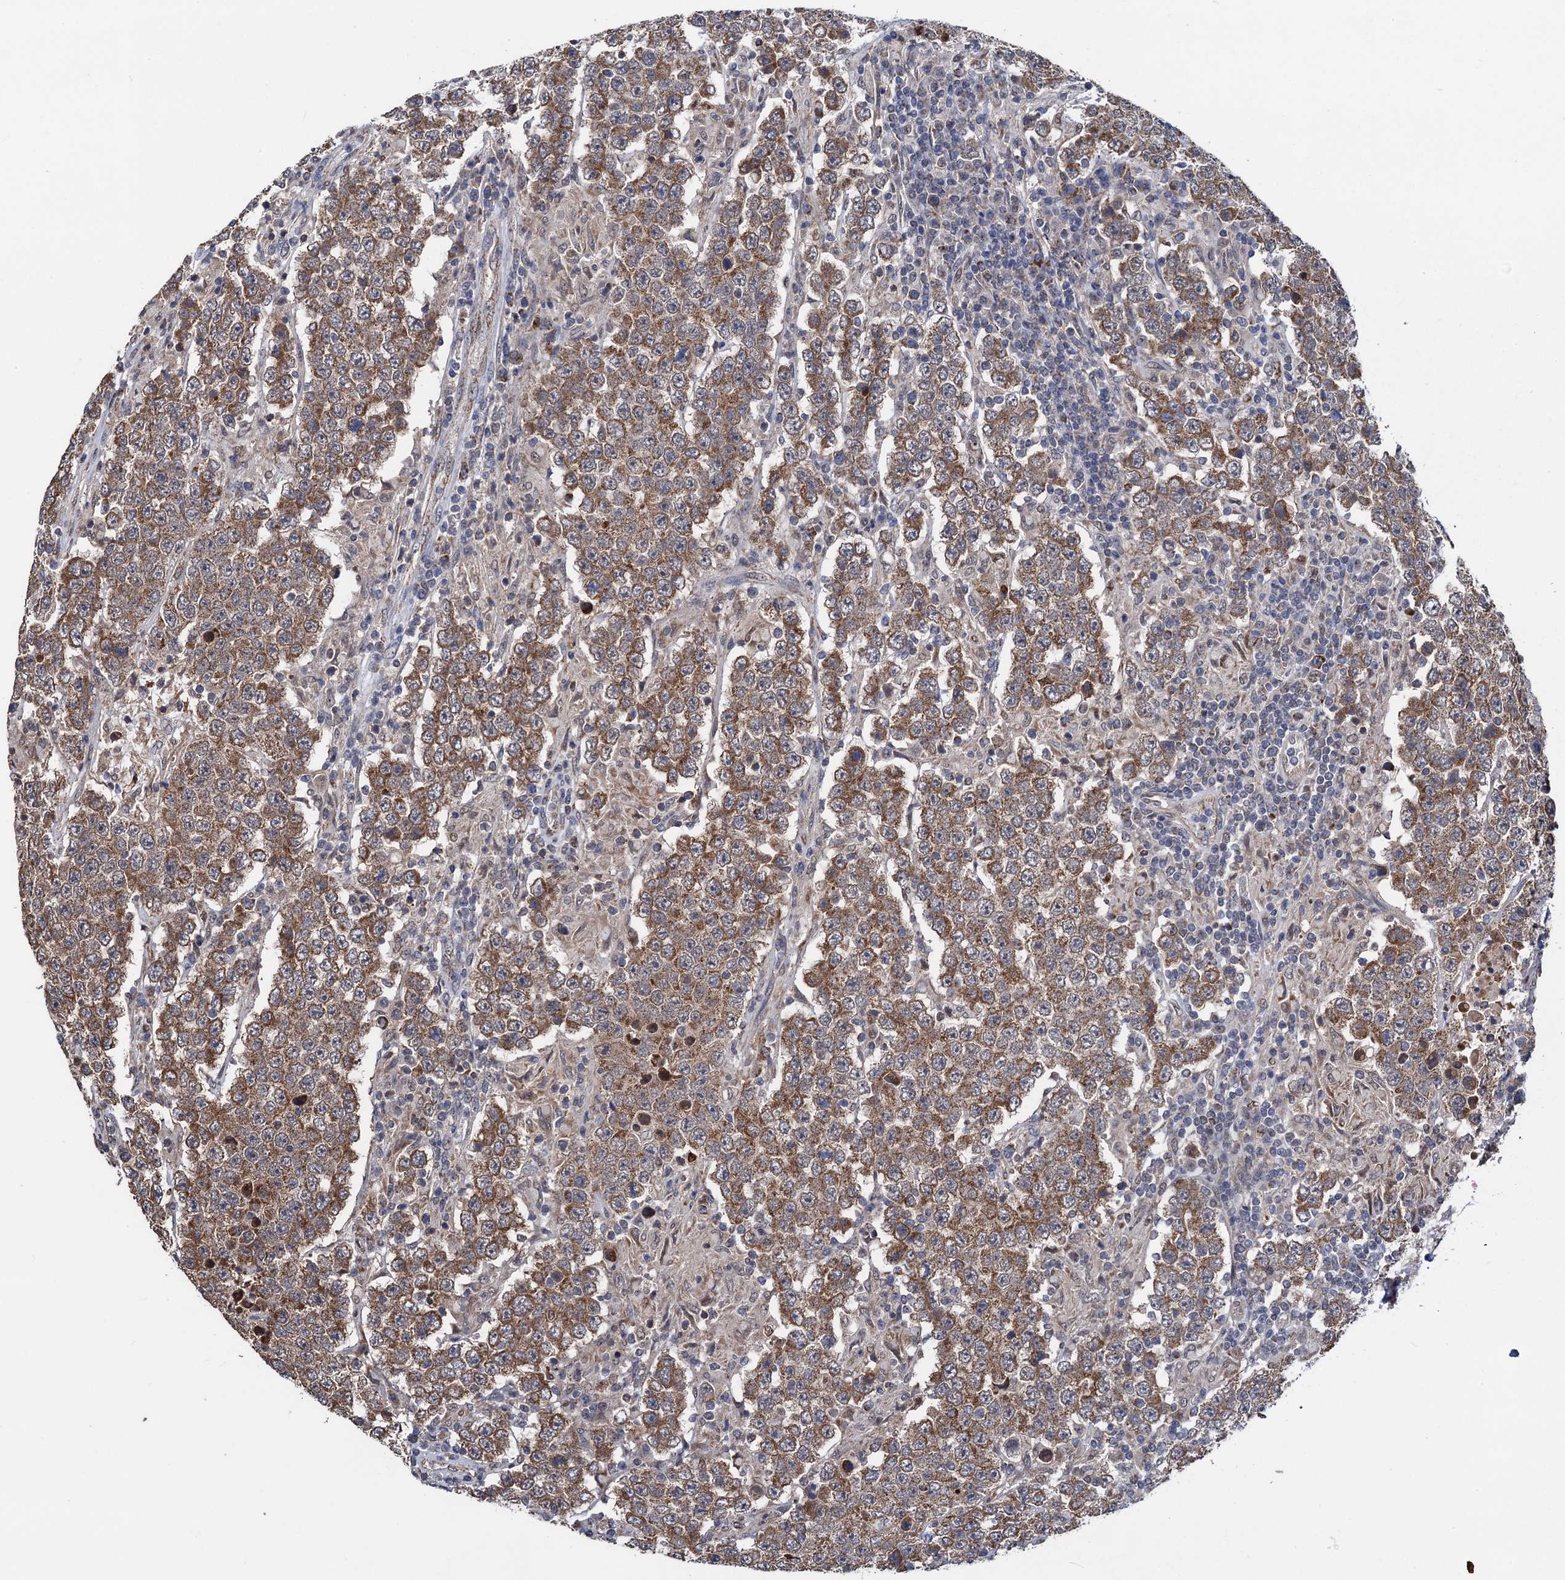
{"staining": {"intensity": "moderate", "quantity": ">75%", "location": "cytoplasmic/membranous"}, "tissue": "testis cancer", "cell_type": "Tumor cells", "image_type": "cancer", "snomed": [{"axis": "morphology", "description": "Normal tissue, NOS"}, {"axis": "morphology", "description": "Urothelial carcinoma, High grade"}, {"axis": "morphology", "description": "Seminoma, NOS"}, {"axis": "morphology", "description": "Carcinoma, Embryonal, NOS"}, {"axis": "topography", "description": "Urinary bladder"}, {"axis": "topography", "description": "Testis"}], "caption": "Protein expression analysis of human testis cancer (high-grade urothelial carcinoma) reveals moderate cytoplasmic/membranous positivity in about >75% of tumor cells. (Brightfield microscopy of DAB IHC at high magnification).", "gene": "PTCD3", "patient": {"sex": "male", "age": 41}}